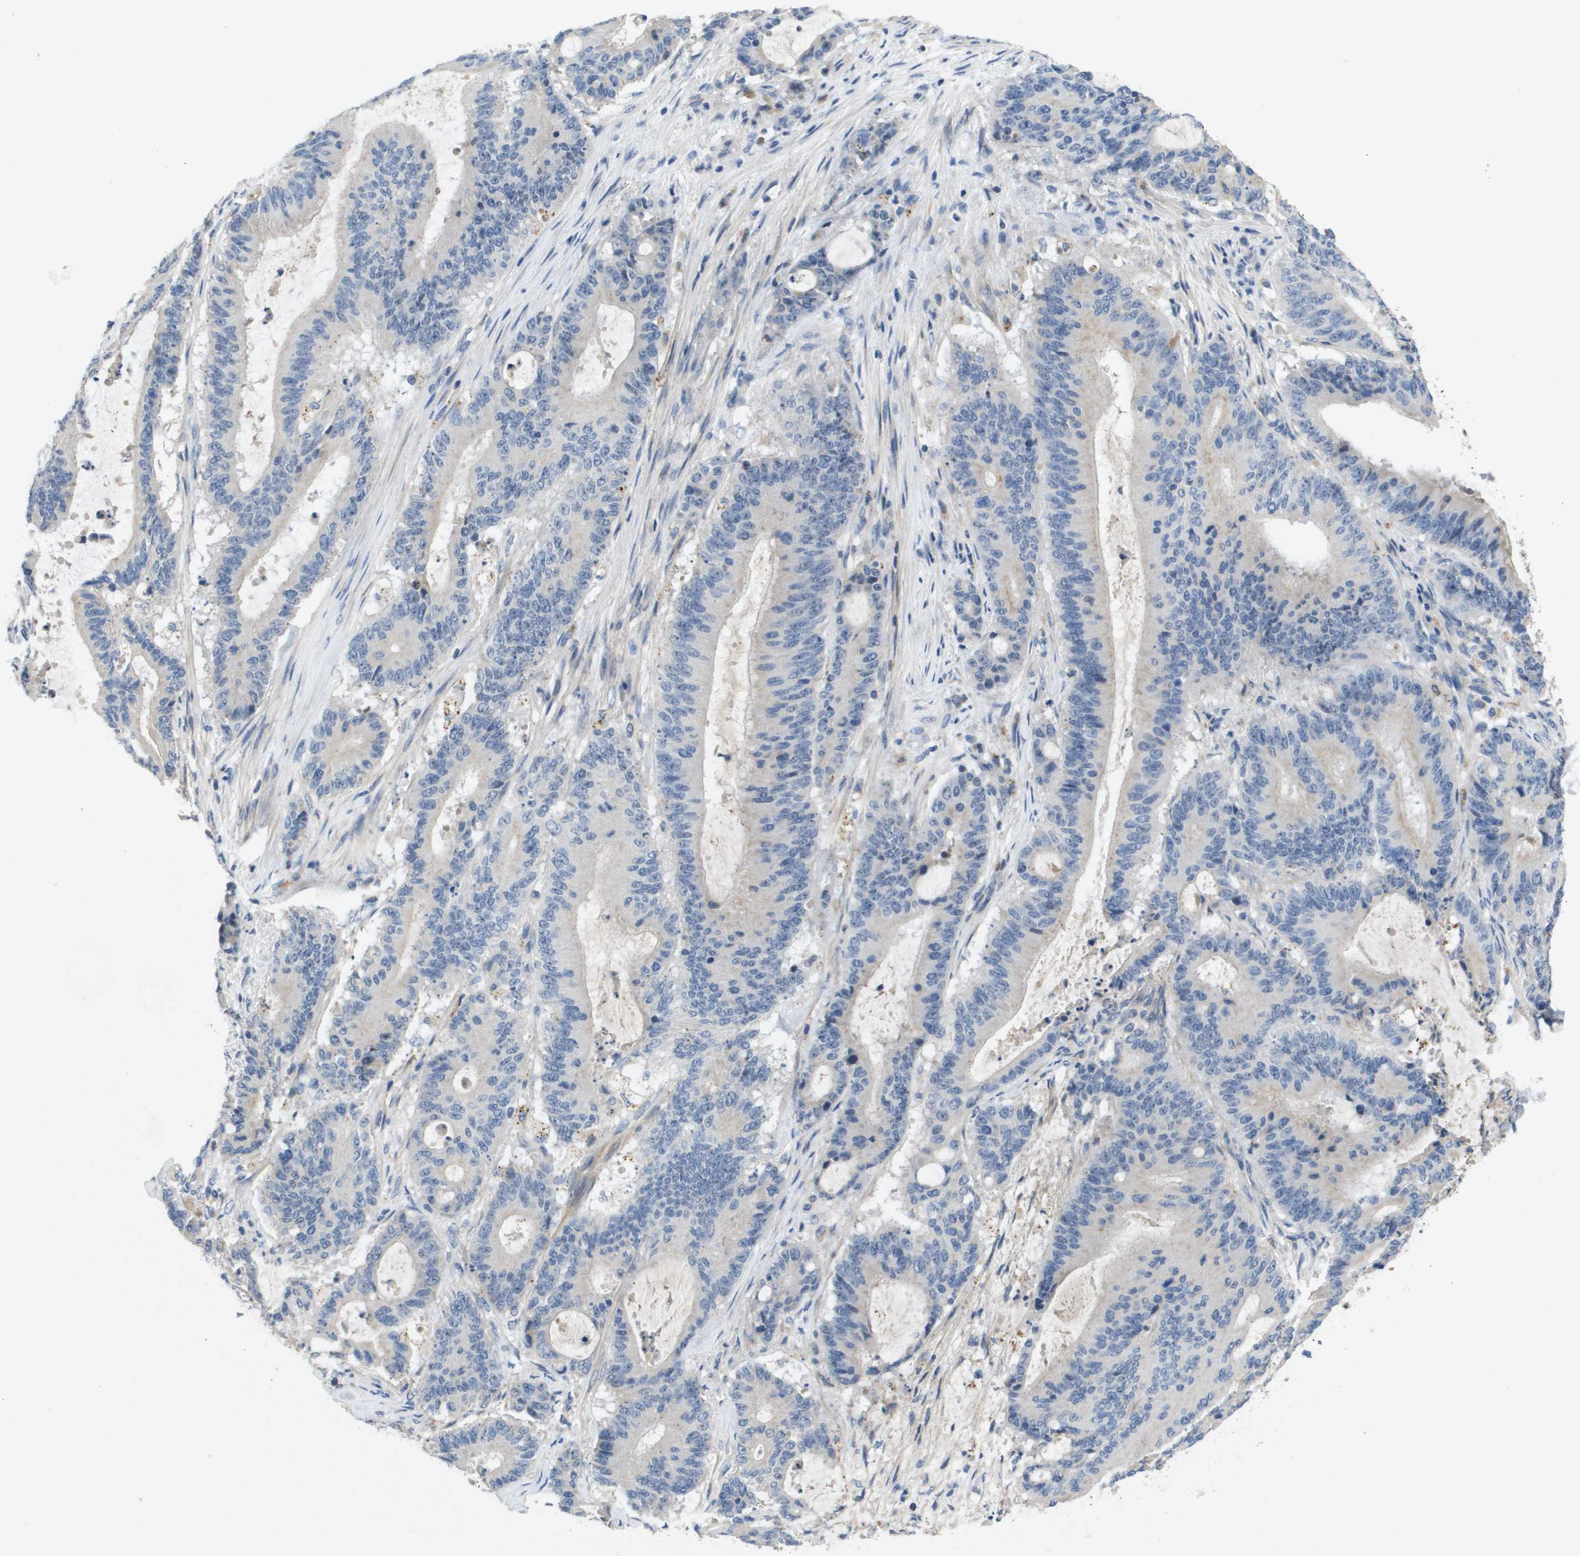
{"staining": {"intensity": "negative", "quantity": "none", "location": "none"}, "tissue": "liver cancer", "cell_type": "Tumor cells", "image_type": "cancer", "snomed": [{"axis": "morphology", "description": "Cholangiocarcinoma"}, {"axis": "topography", "description": "Liver"}], "caption": "This is an immunohistochemistry photomicrograph of human liver cancer. There is no expression in tumor cells.", "gene": "B3GNT5", "patient": {"sex": "female", "age": 73}}